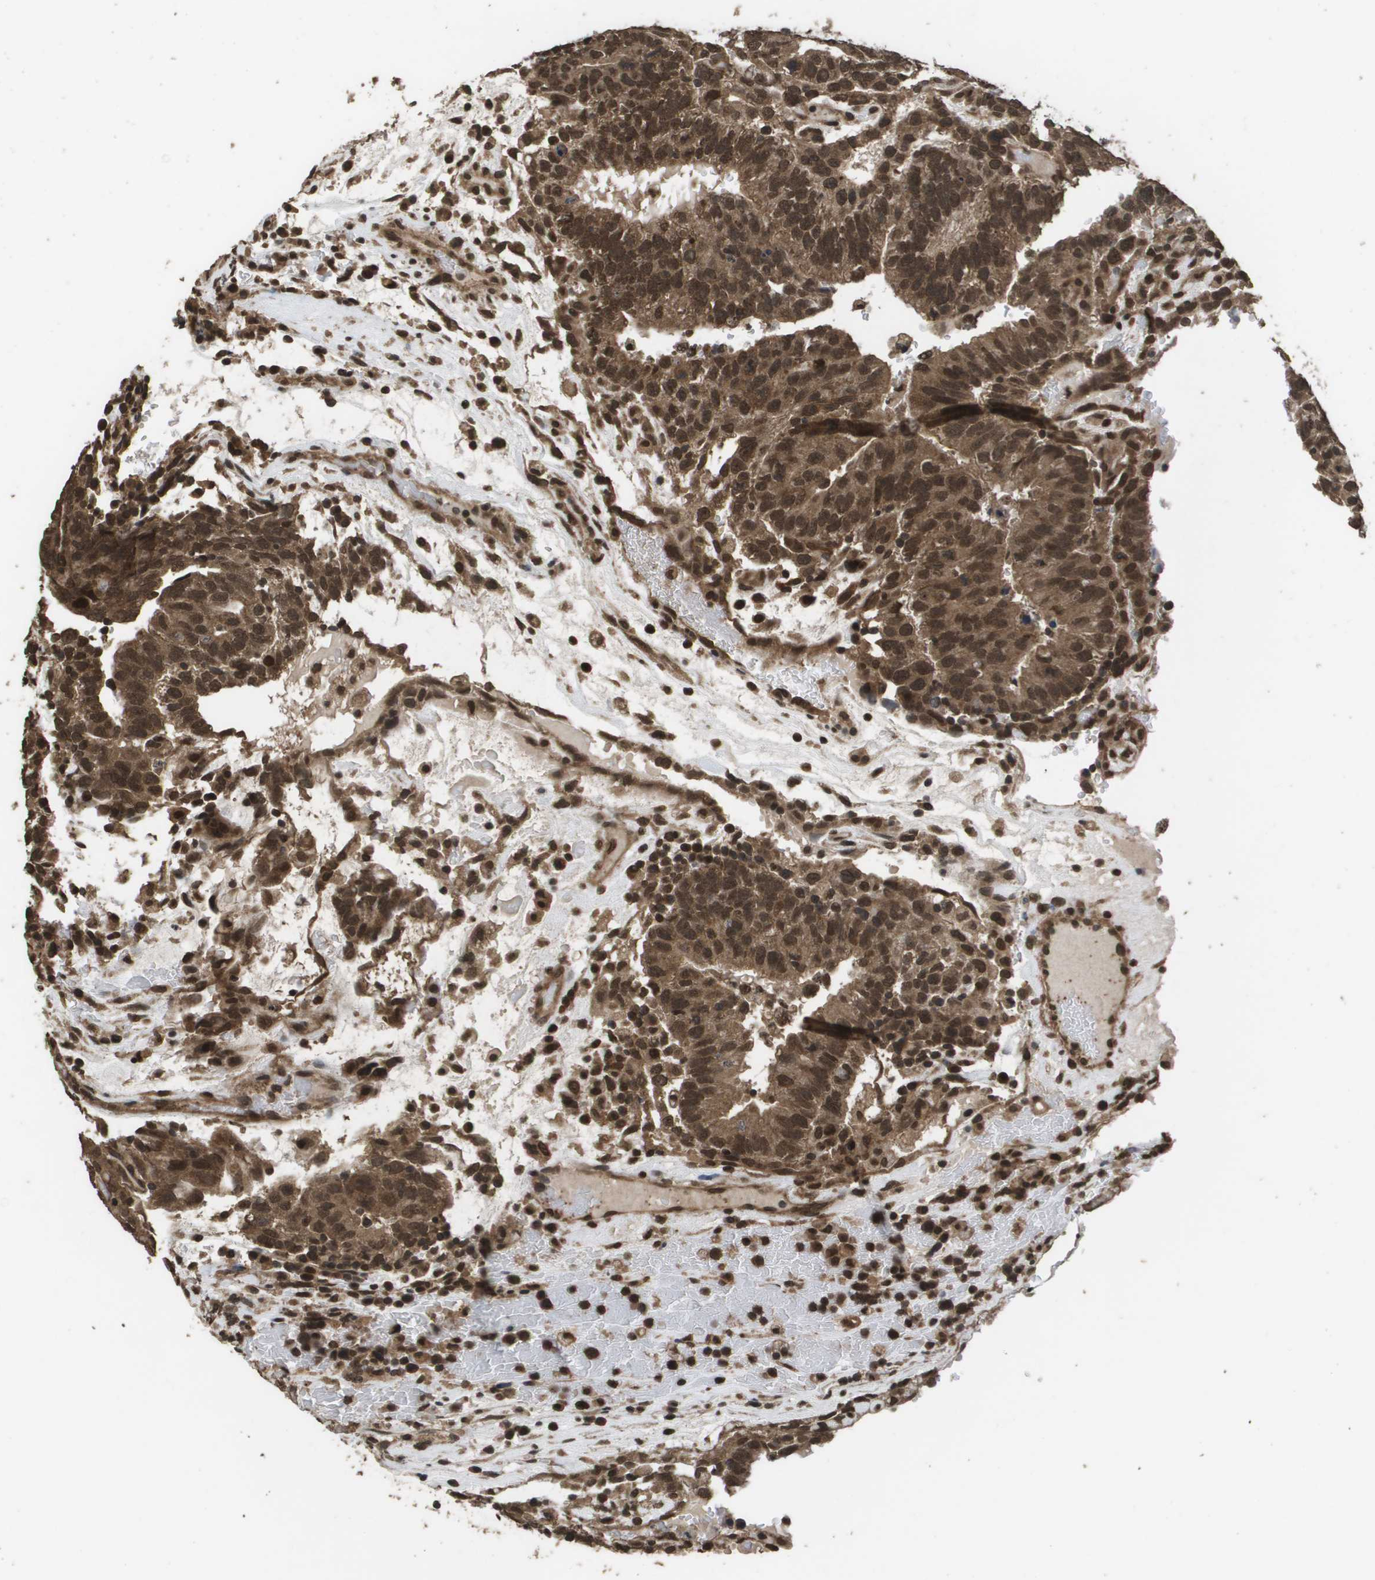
{"staining": {"intensity": "strong", "quantity": ">75%", "location": "cytoplasmic/membranous,nuclear"}, "tissue": "testis cancer", "cell_type": "Tumor cells", "image_type": "cancer", "snomed": [{"axis": "morphology", "description": "Seminoma, NOS"}, {"axis": "morphology", "description": "Carcinoma, Embryonal, NOS"}, {"axis": "topography", "description": "Testis"}], "caption": "Immunohistochemical staining of human seminoma (testis) exhibits high levels of strong cytoplasmic/membranous and nuclear protein staining in approximately >75% of tumor cells.", "gene": "AXIN2", "patient": {"sex": "male", "age": 52}}